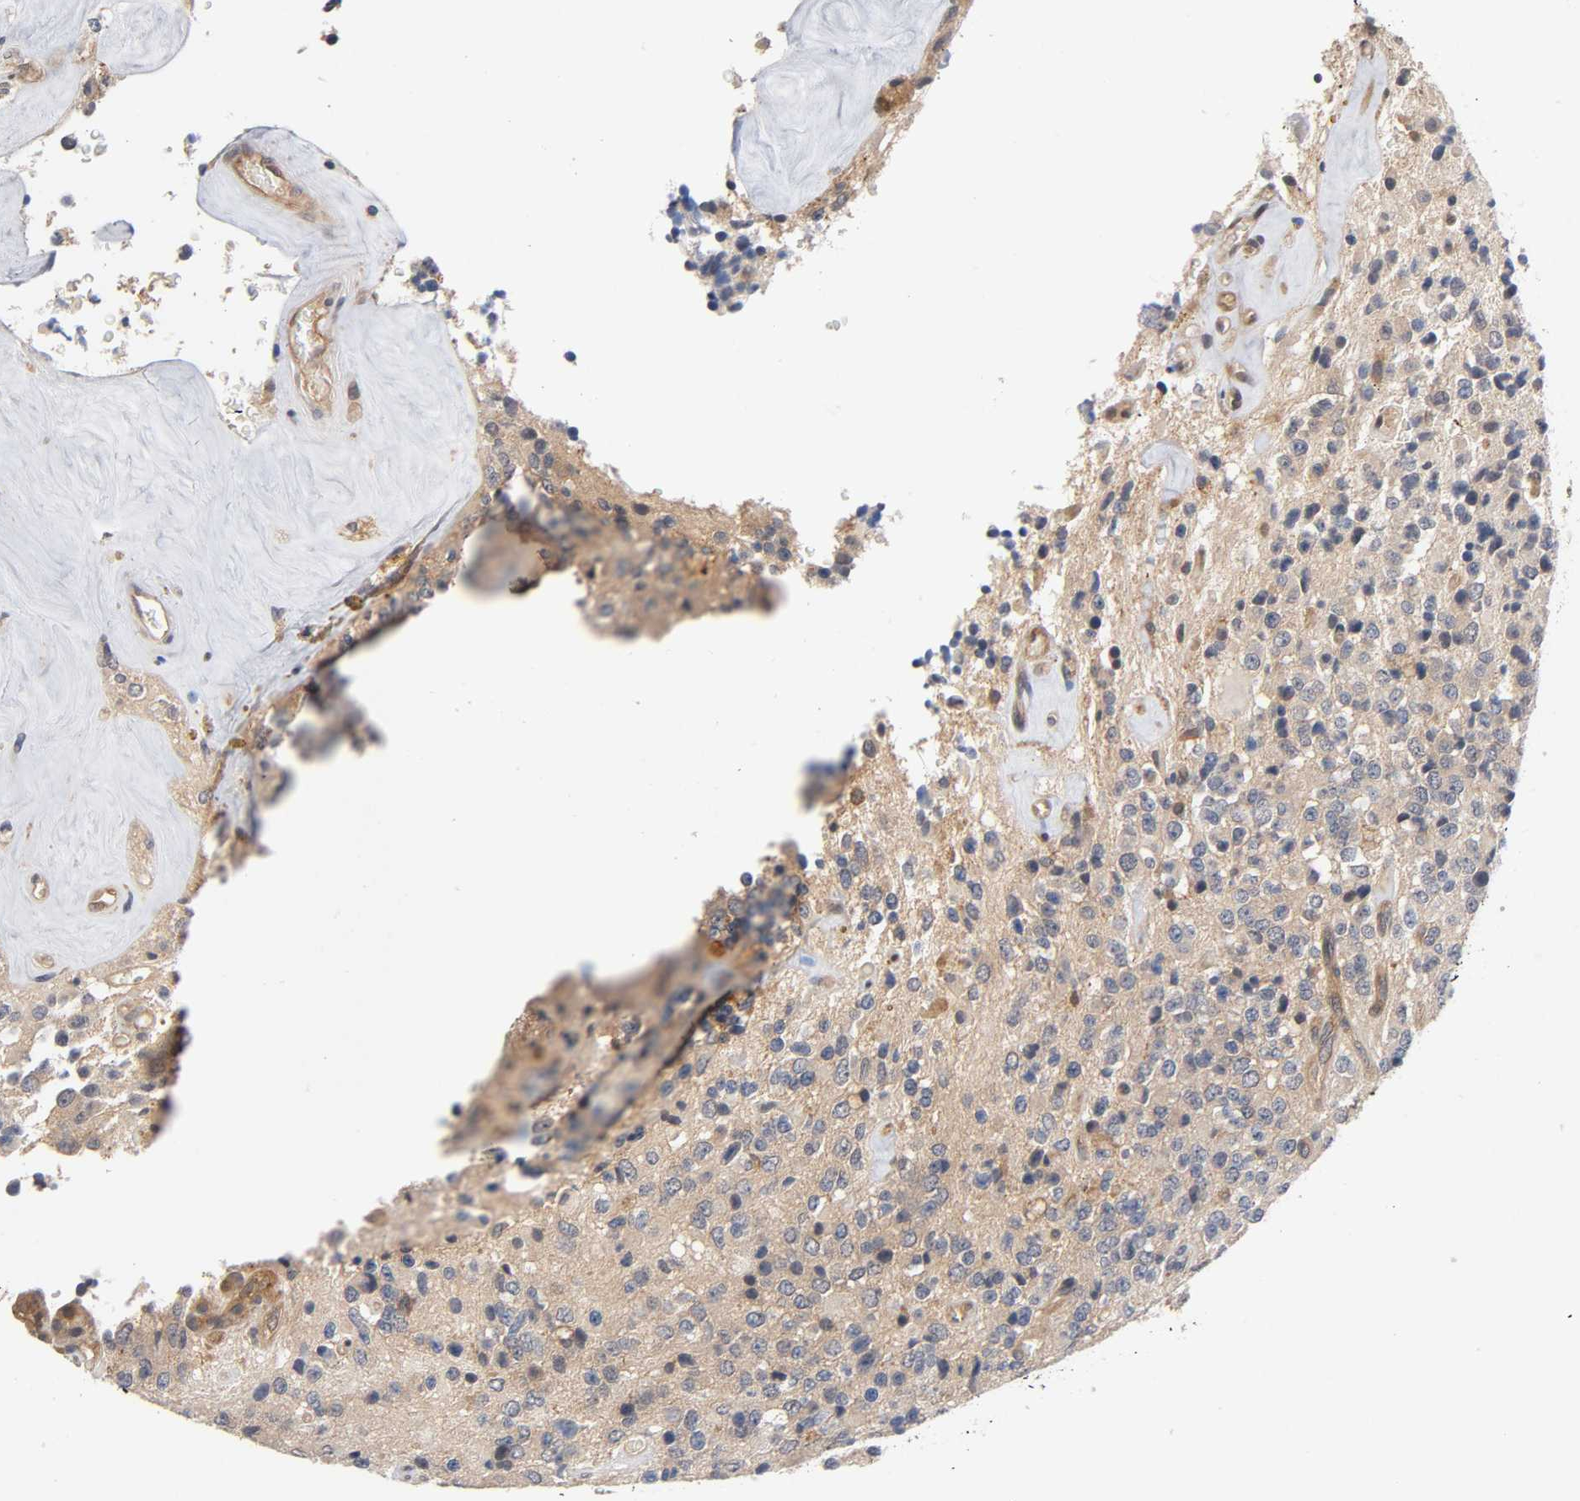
{"staining": {"intensity": "moderate", "quantity": "25%-75%", "location": "cytoplasmic/membranous"}, "tissue": "glioma", "cell_type": "Tumor cells", "image_type": "cancer", "snomed": [{"axis": "morphology", "description": "Glioma, malignant, High grade"}, {"axis": "topography", "description": "pancreas cauda"}], "caption": "High-grade glioma (malignant) was stained to show a protein in brown. There is medium levels of moderate cytoplasmic/membranous positivity in about 25%-75% of tumor cells. (Stains: DAB (3,3'-diaminobenzidine) in brown, nuclei in blue, Microscopy: brightfield microscopy at high magnification).", "gene": "PRKAB1", "patient": {"sex": "male", "age": 60}}